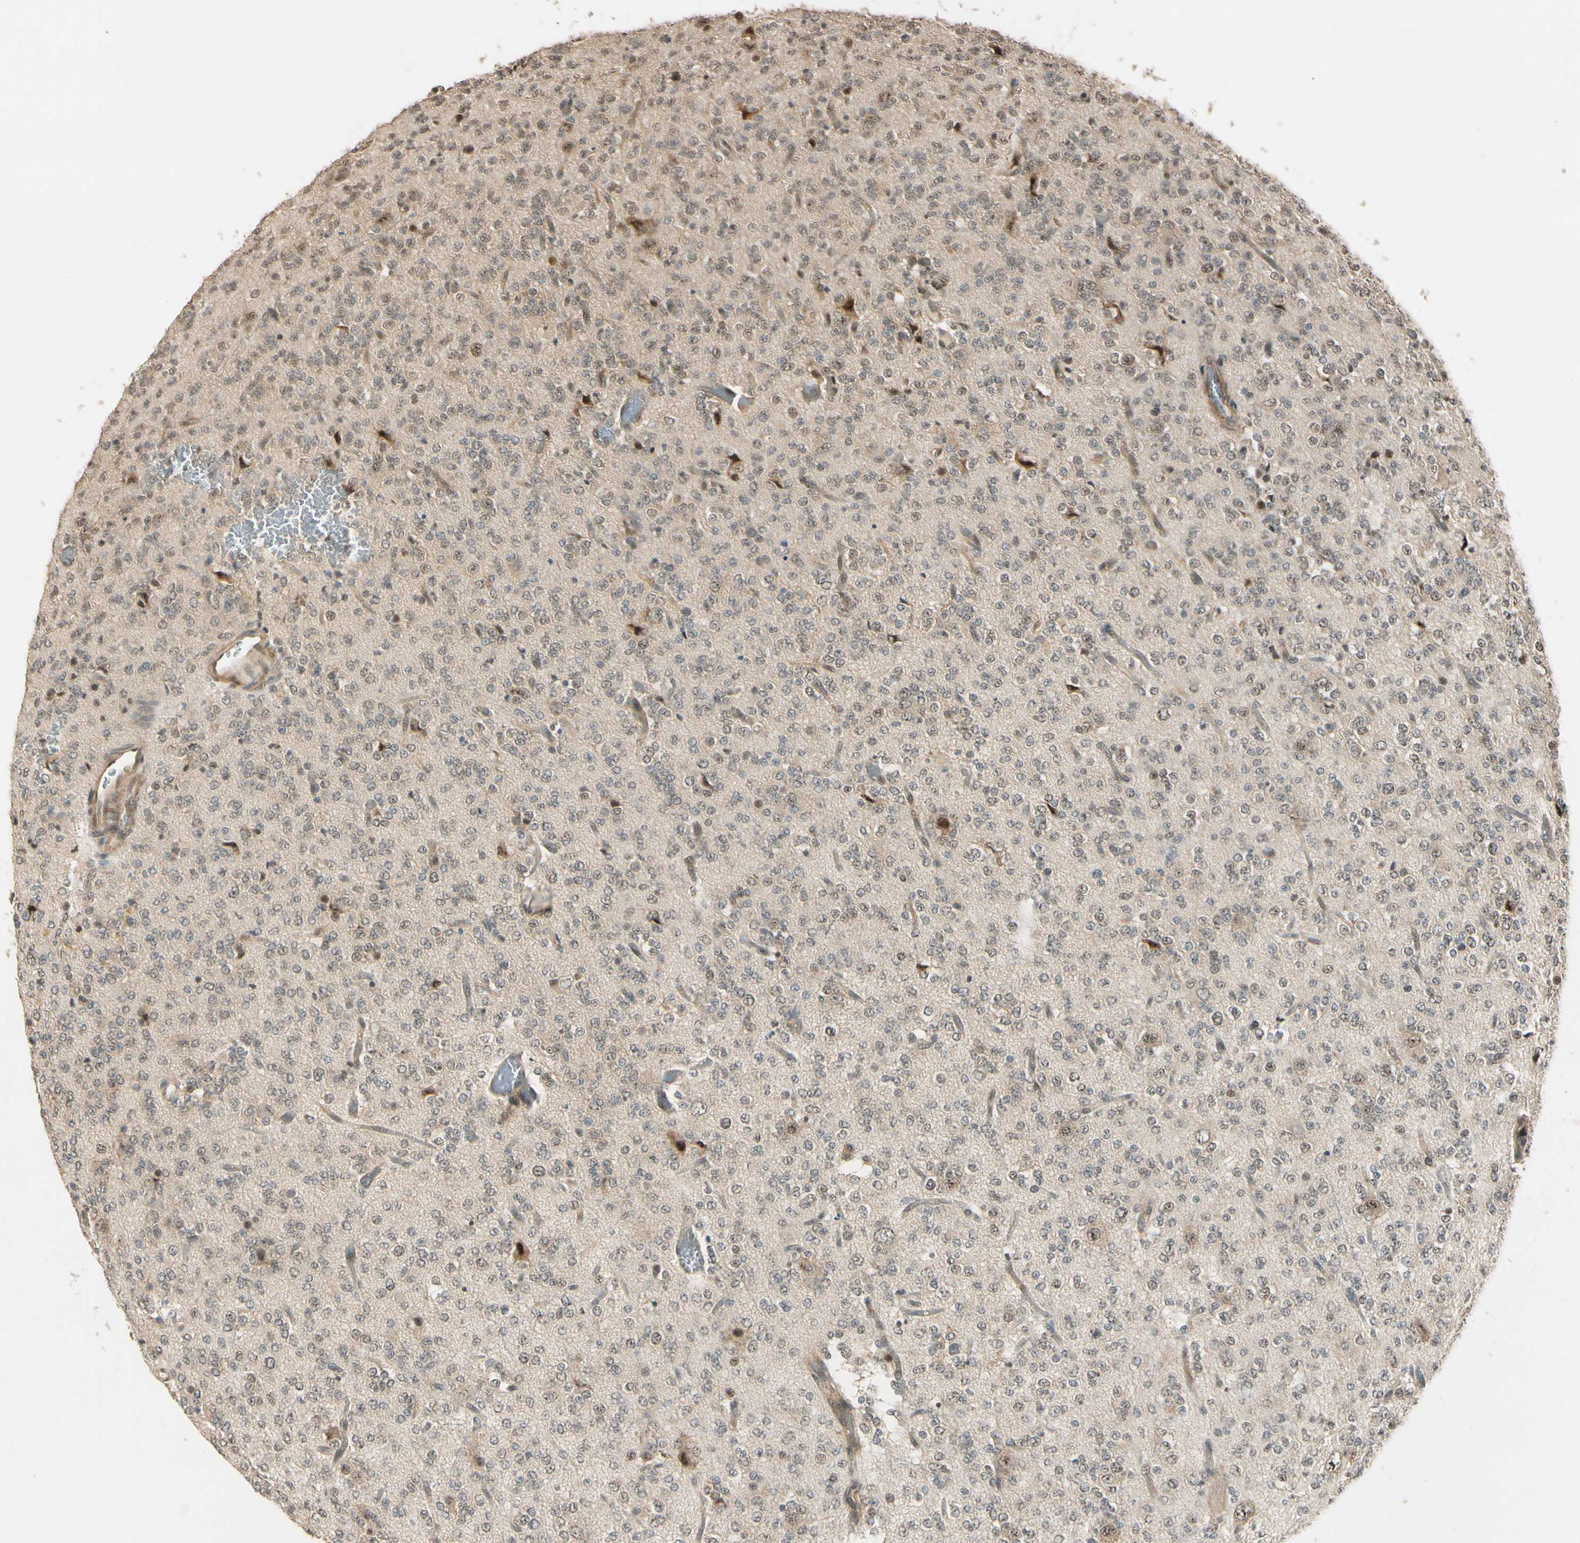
{"staining": {"intensity": "strong", "quantity": "<25%", "location": "cytoplasmic/membranous,nuclear"}, "tissue": "glioma", "cell_type": "Tumor cells", "image_type": "cancer", "snomed": [{"axis": "morphology", "description": "Glioma, malignant, Low grade"}, {"axis": "topography", "description": "Brain"}], "caption": "Approximately <25% of tumor cells in malignant low-grade glioma demonstrate strong cytoplasmic/membranous and nuclear protein positivity as visualized by brown immunohistochemical staining.", "gene": "MCPH1", "patient": {"sex": "male", "age": 38}}